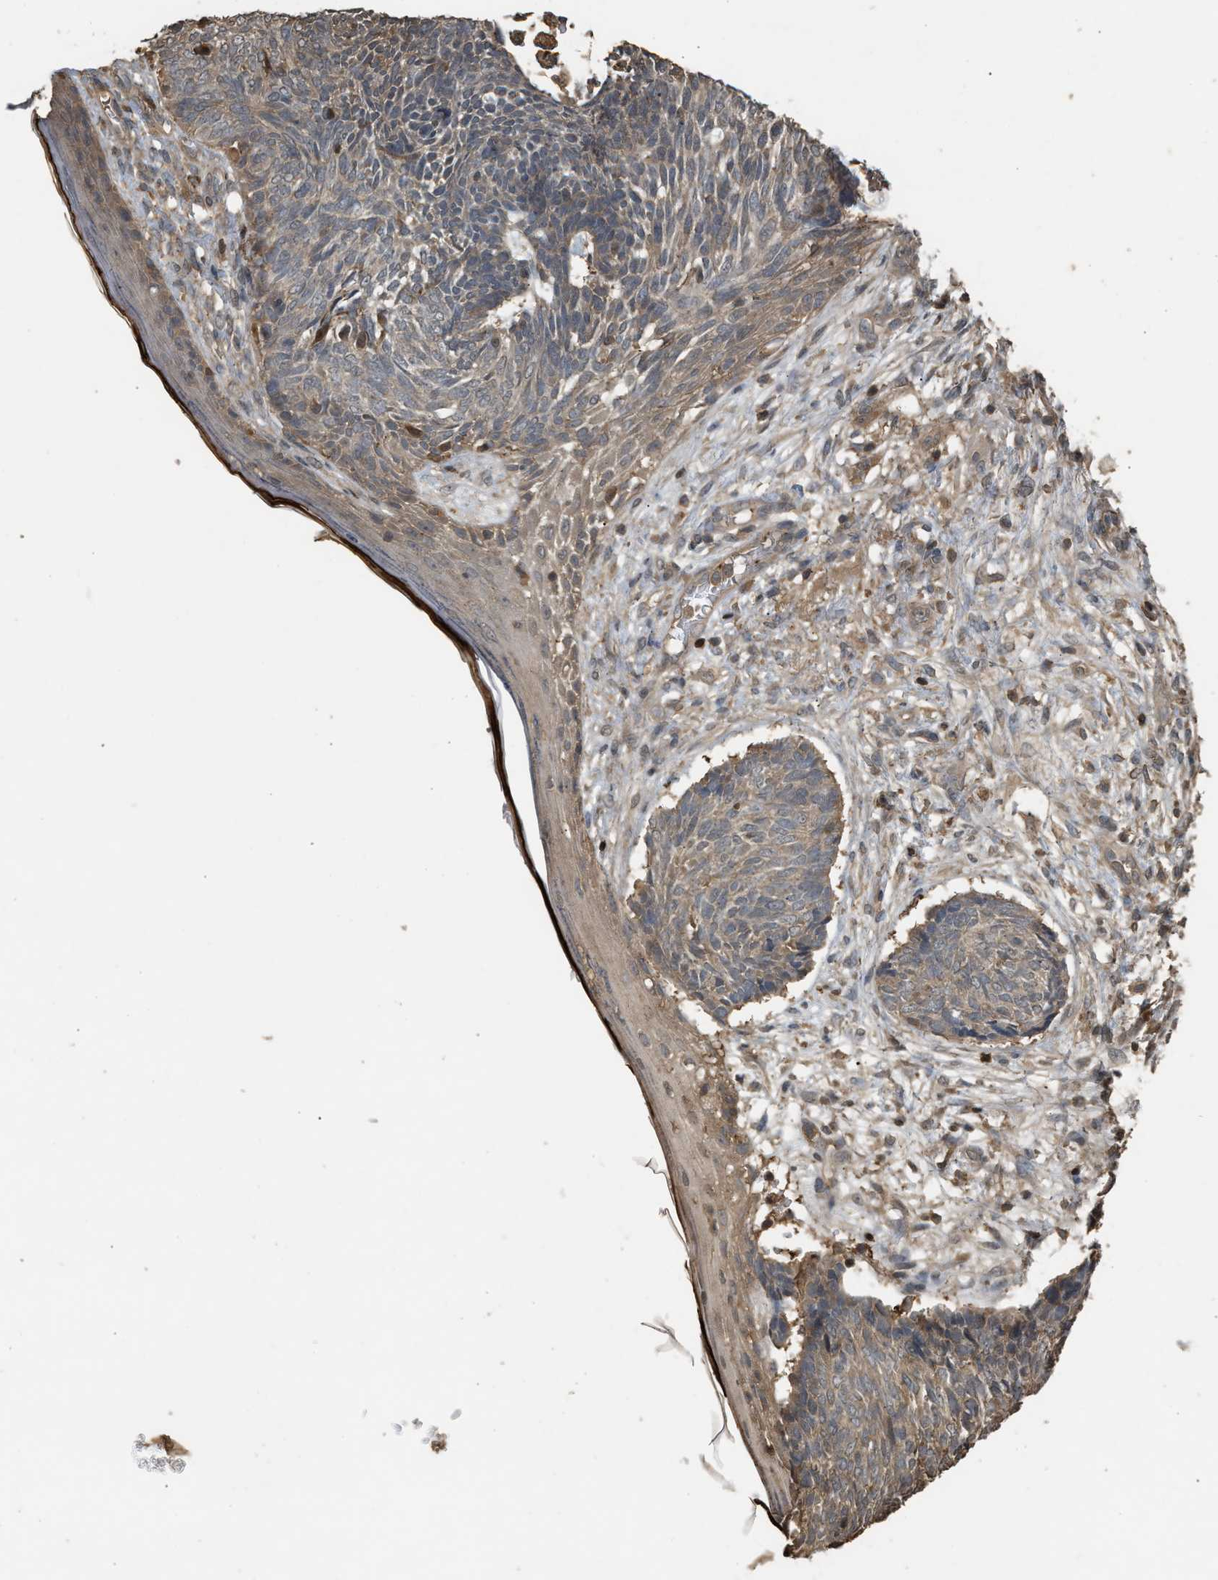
{"staining": {"intensity": "weak", "quantity": "<25%", "location": "cytoplasmic/membranous"}, "tissue": "skin cancer", "cell_type": "Tumor cells", "image_type": "cancer", "snomed": [{"axis": "morphology", "description": "Basal cell carcinoma"}, {"axis": "topography", "description": "Skin"}], "caption": "Human skin cancer stained for a protein using IHC shows no expression in tumor cells.", "gene": "ARHGDIA", "patient": {"sex": "female", "age": 84}}